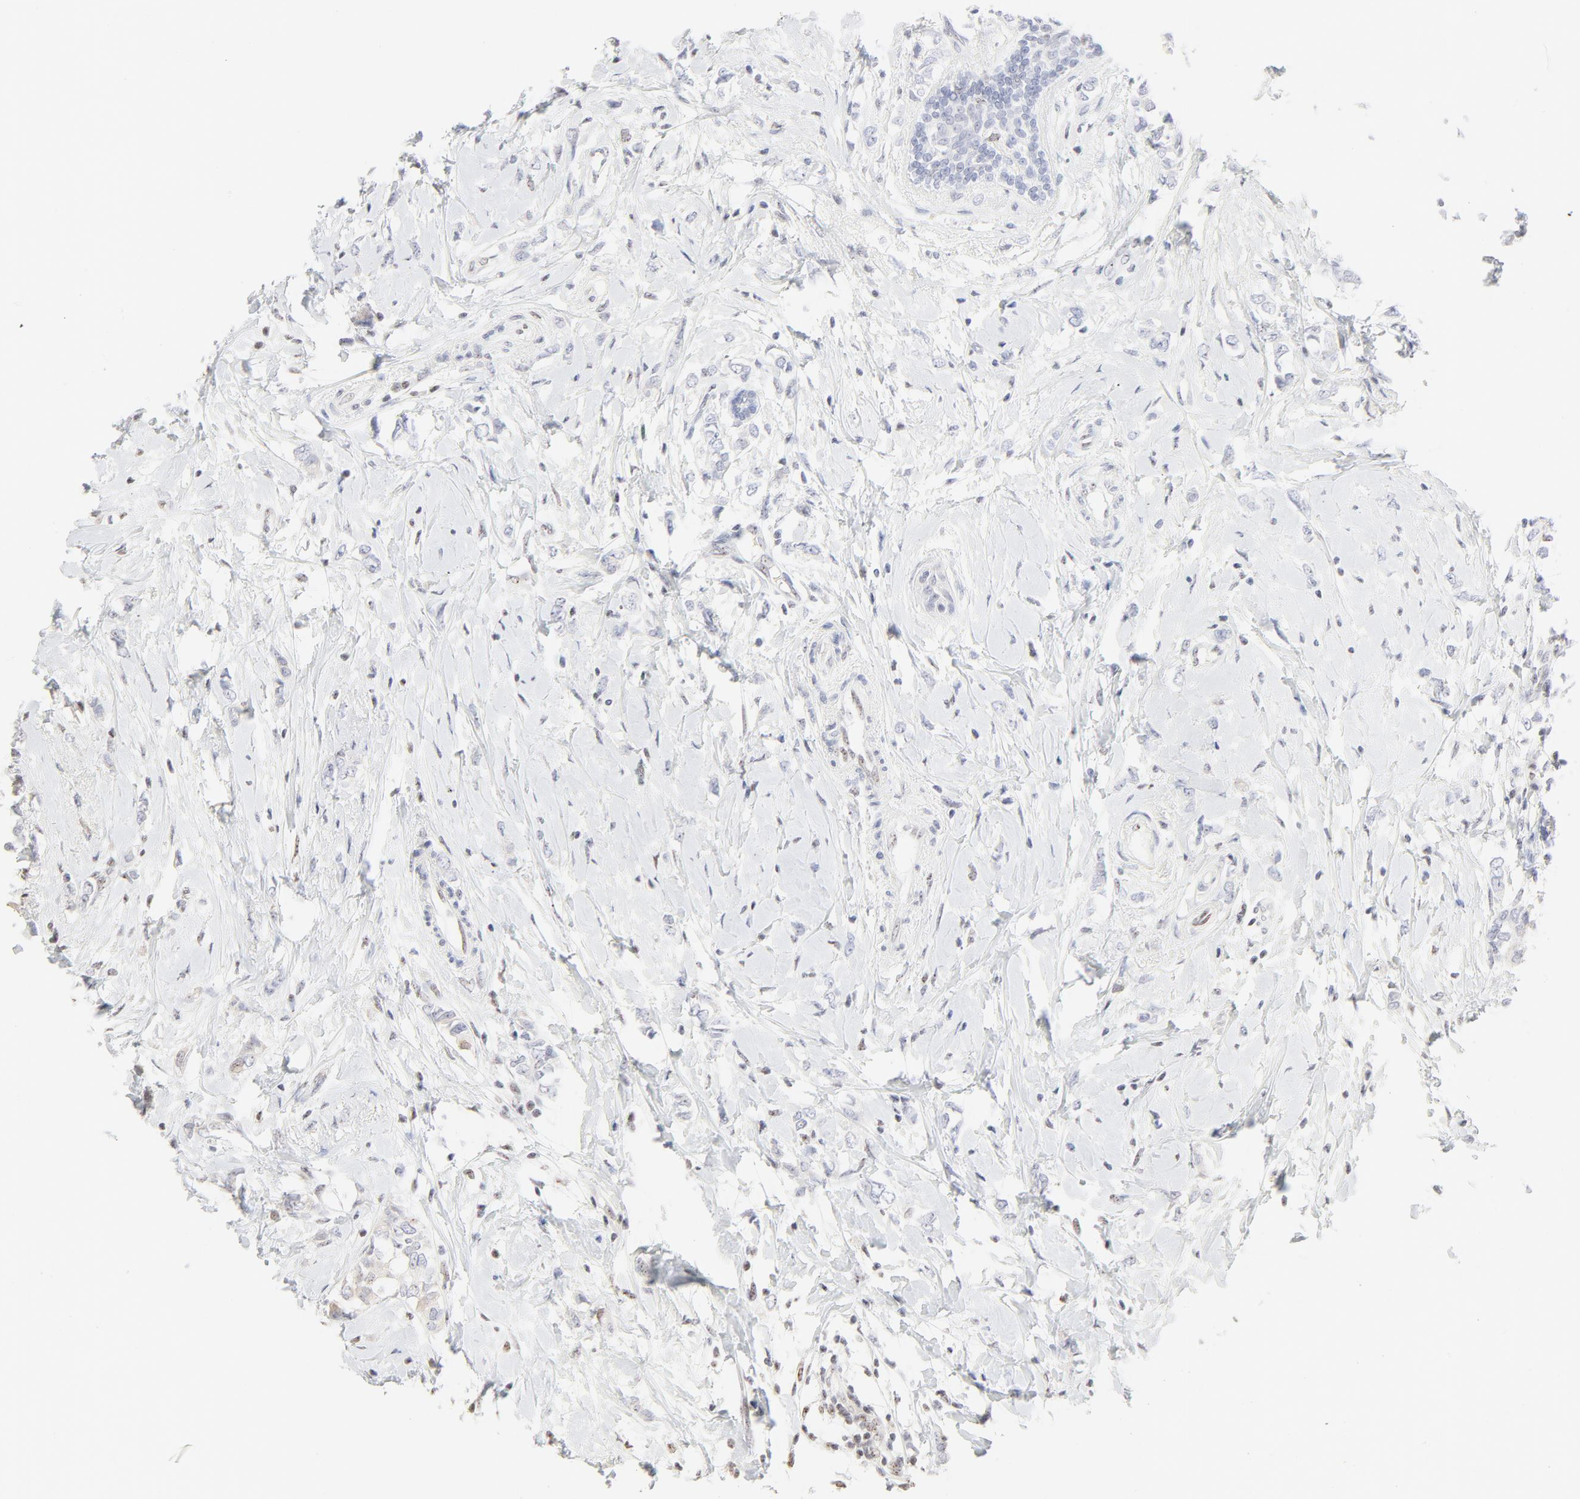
{"staining": {"intensity": "negative", "quantity": "none", "location": "none"}, "tissue": "breast cancer", "cell_type": "Tumor cells", "image_type": "cancer", "snomed": [{"axis": "morphology", "description": "Normal tissue, NOS"}, {"axis": "morphology", "description": "Lobular carcinoma"}, {"axis": "topography", "description": "Breast"}], "caption": "This is an IHC photomicrograph of human lobular carcinoma (breast). There is no expression in tumor cells.", "gene": "NFIL3", "patient": {"sex": "female", "age": 47}}